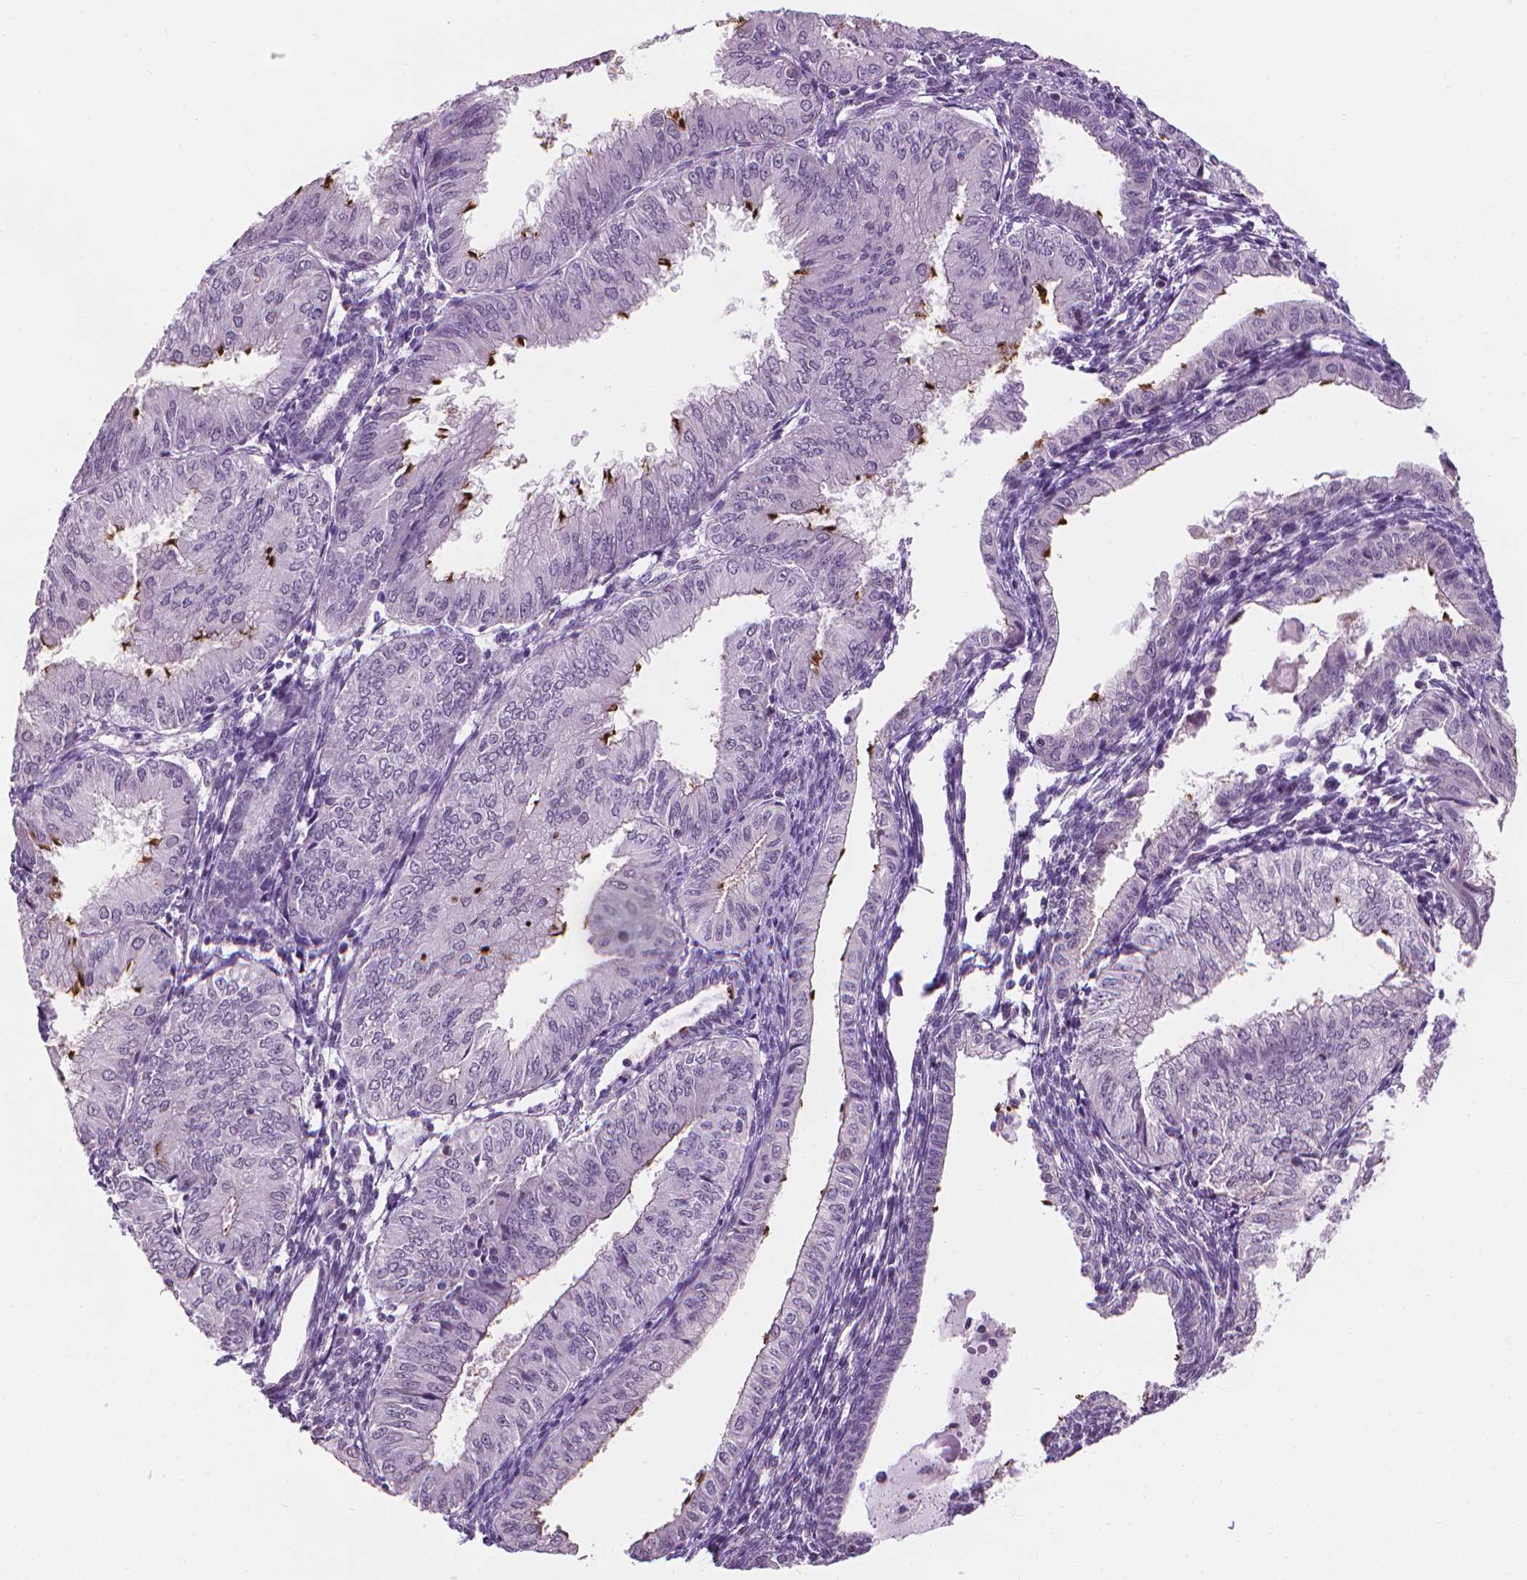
{"staining": {"intensity": "moderate", "quantity": "<25%", "location": "cytoplasmic/membranous"}, "tissue": "endometrial cancer", "cell_type": "Tumor cells", "image_type": "cancer", "snomed": [{"axis": "morphology", "description": "Adenocarcinoma, NOS"}, {"axis": "topography", "description": "Endometrium"}], "caption": "Immunohistochemistry (DAB (3,3'-diaminobenzidine)) staining of endometrial cancer (adenocarcinoma) reveals moderate cytoplasmic/membranous protein staining in about <25% of tumor cells.", "gene": "SAXO2", "patient": {"sex": "female", "age": 53}}